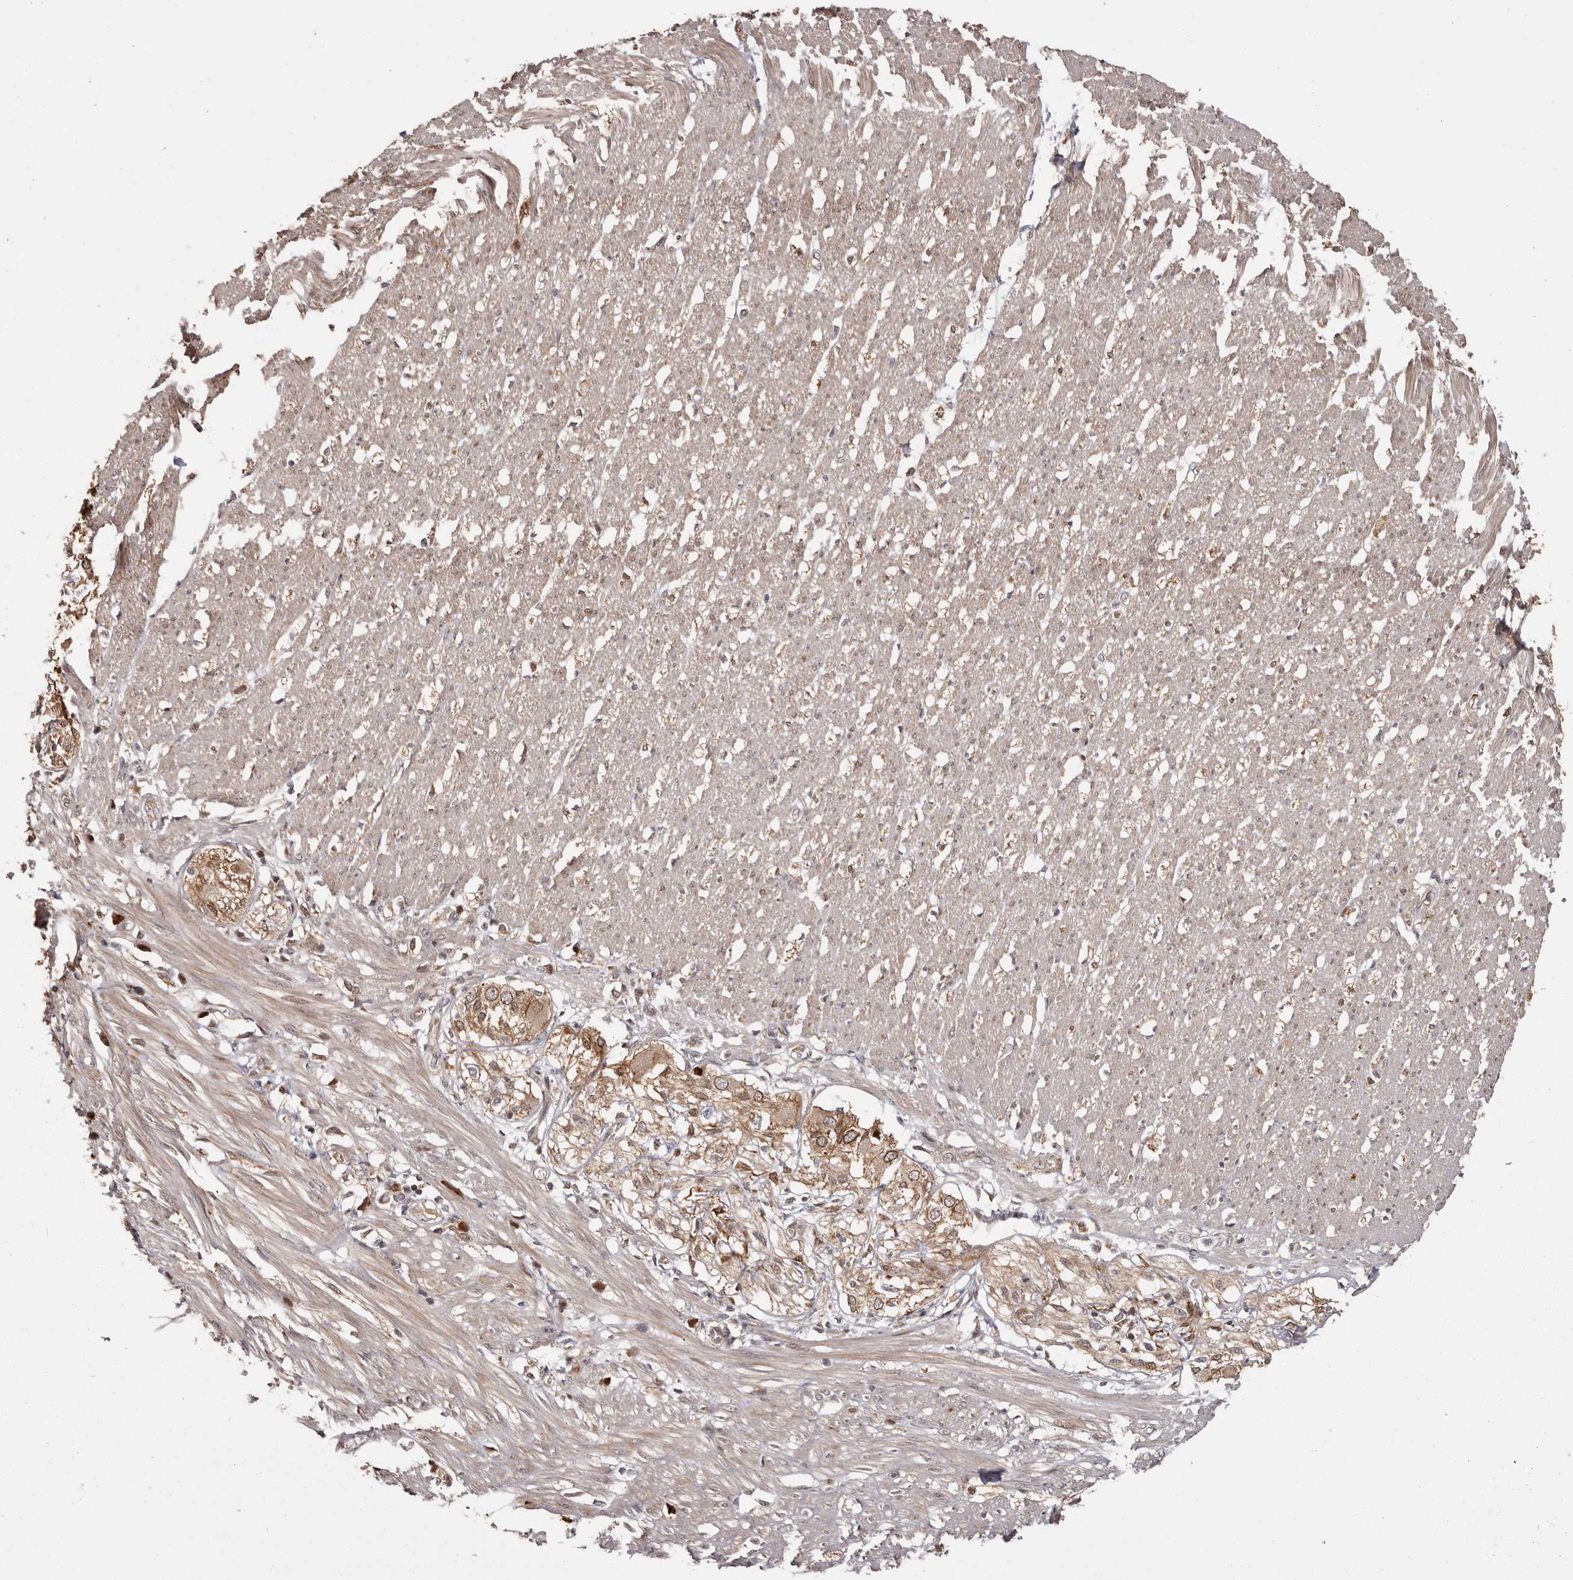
{"staining": {"intensity": "moderate", "quantity": "25%-75%", "location": "cytoplasmic/membranous"}, "tissue": "smooth muscle", "cell_type": "Smooth muscle cells", "image_type": "normal", "snomed": [{"axis": "morphology", "description": "Normal tissue, NOS"}, {"axis": "morphology", "description": "Adenocarcinoma, NOS"}, {"axis": "topography", "description": "Colon"}, {"axis": "topography", "description": "Peripheral nerve tissue"}], "caption": "This histopathology image shows immunohistochemistry (IHC) staining of unremarkable human smooth muscle, with medium moderate cytoplasmic/membranous staining in approximately 25%-75% of smooth muscle cells.", "gene": "GFOD1", "patient": {"sex": "male", "age": 14}}